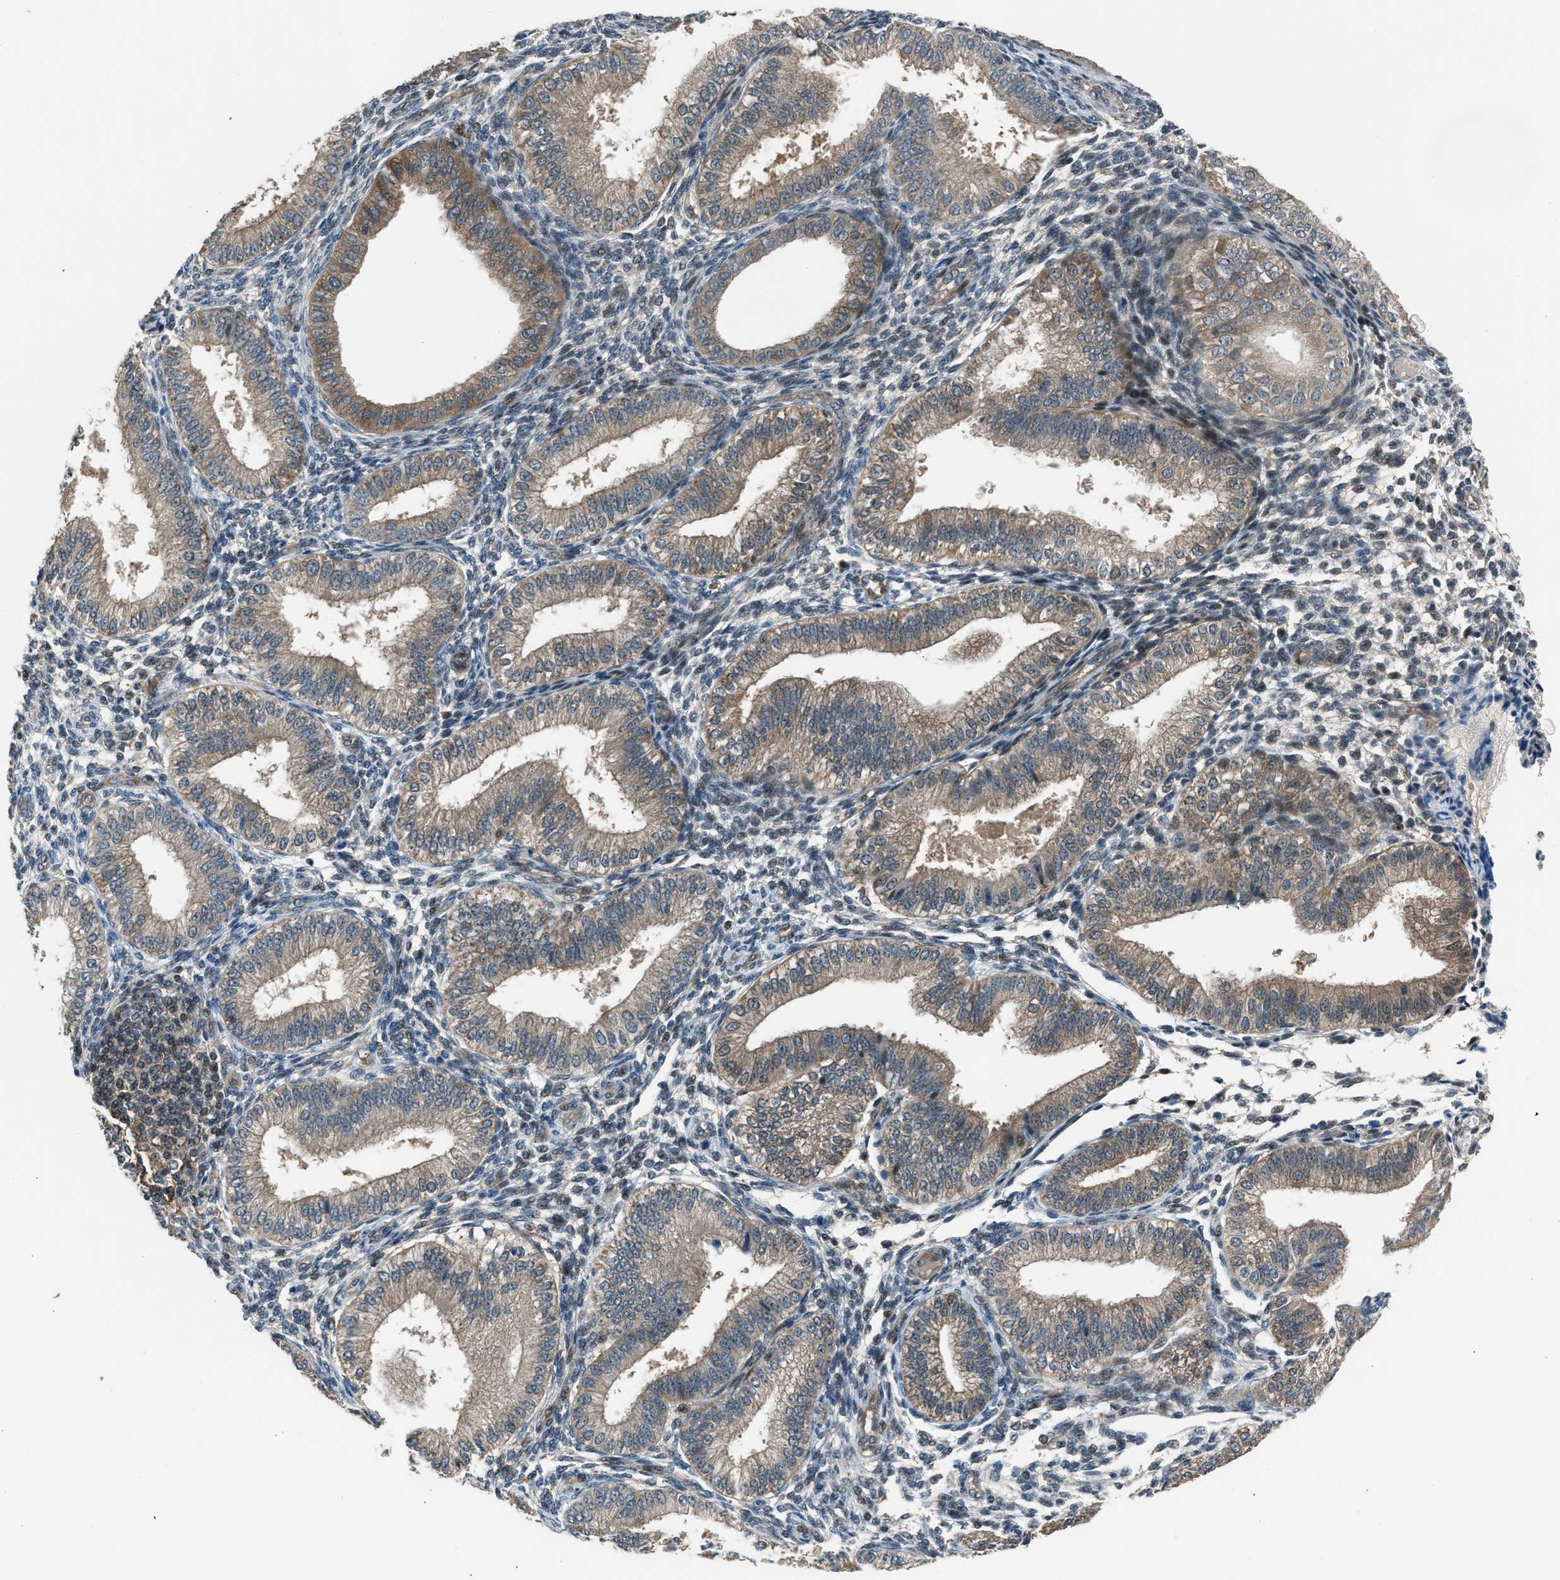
{"staining": {"intensity": "weak", "quantity": "25%-75%", "location": "nuclear"}, "tissue": "endometrium", "cell_type": "Cells in endometrial stroma", "image_type": "normal", "snomed": [{"axis": "morphology", "description": "Normal tissue, NOS"}, {"axis": "topography", "description": "Endometrium"}], "caption": "A low amount of weak nuclear staining is seen in approximately 25%-75% of cells in endometrial stroma in unremarkable endometrium. The protein of interest is stained brown, and the nuclei are stained in blue (DAB (3,3'-diaminobenzidine) IHC with brightfield microscopy, high magnification).", "gene": "LMLN", "patient": {"sex": "female", "age": 39}}